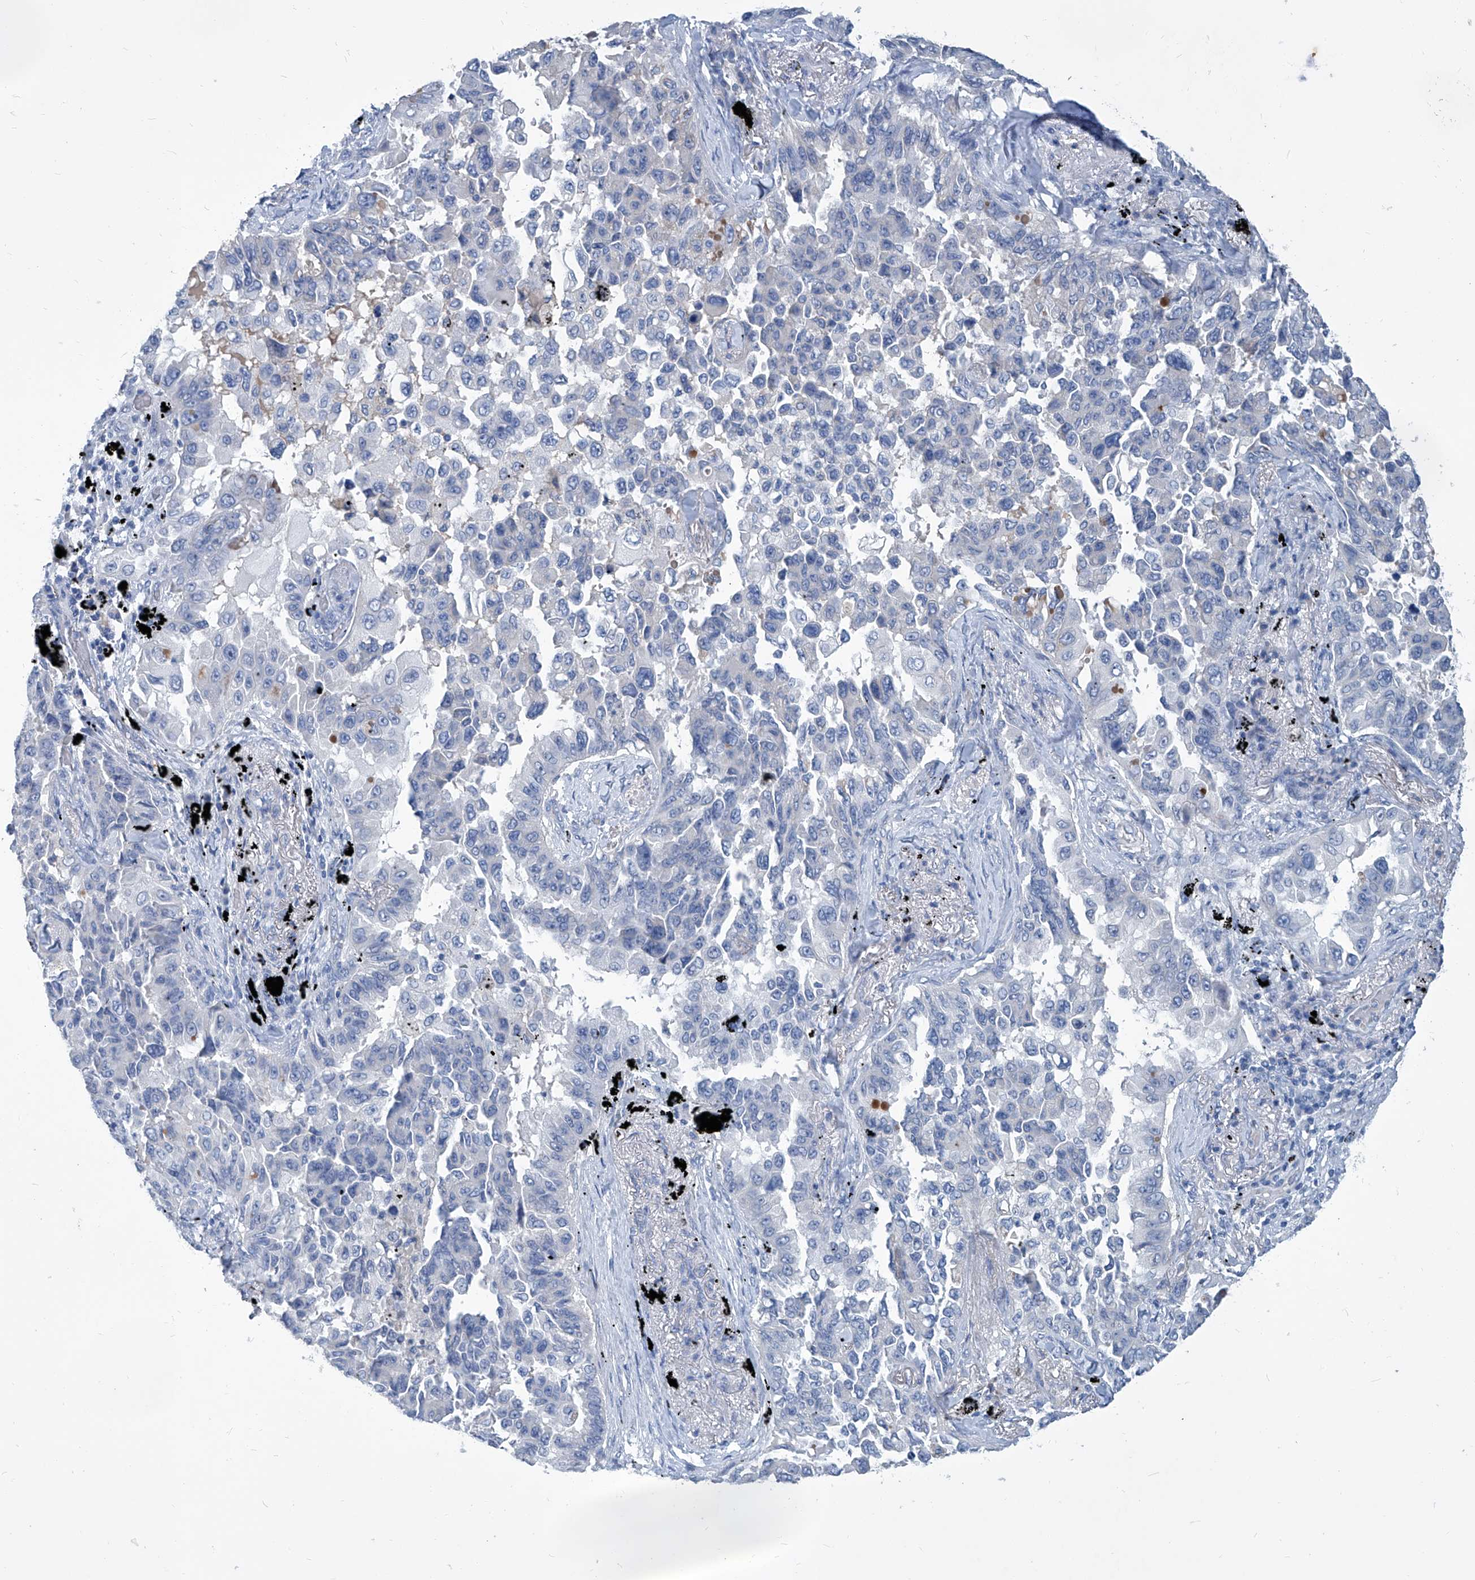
{"staining": {"intensity": "negative", "quantity": "none", "location": "none"}, "tissue": "lung cancer", "cell_type": "Tumor cells", "image_type": "cancer", "snomed": [{"axis": "morphology", "description": "Adenocarcinoma, NOS"}, {"axis": "topography", "description": "Lung"}], "caption": "Immunohistochemistry (IHC) photomicrograph of neoplastic tissue: lung cancer (adenocarcinoma) stained with DAB (3,3'-diaminobenzidine) exhibits no significant protein expression in tumor cells.", "gene": "MTARC1", "patient": {"sex": "female", "age": 67}}